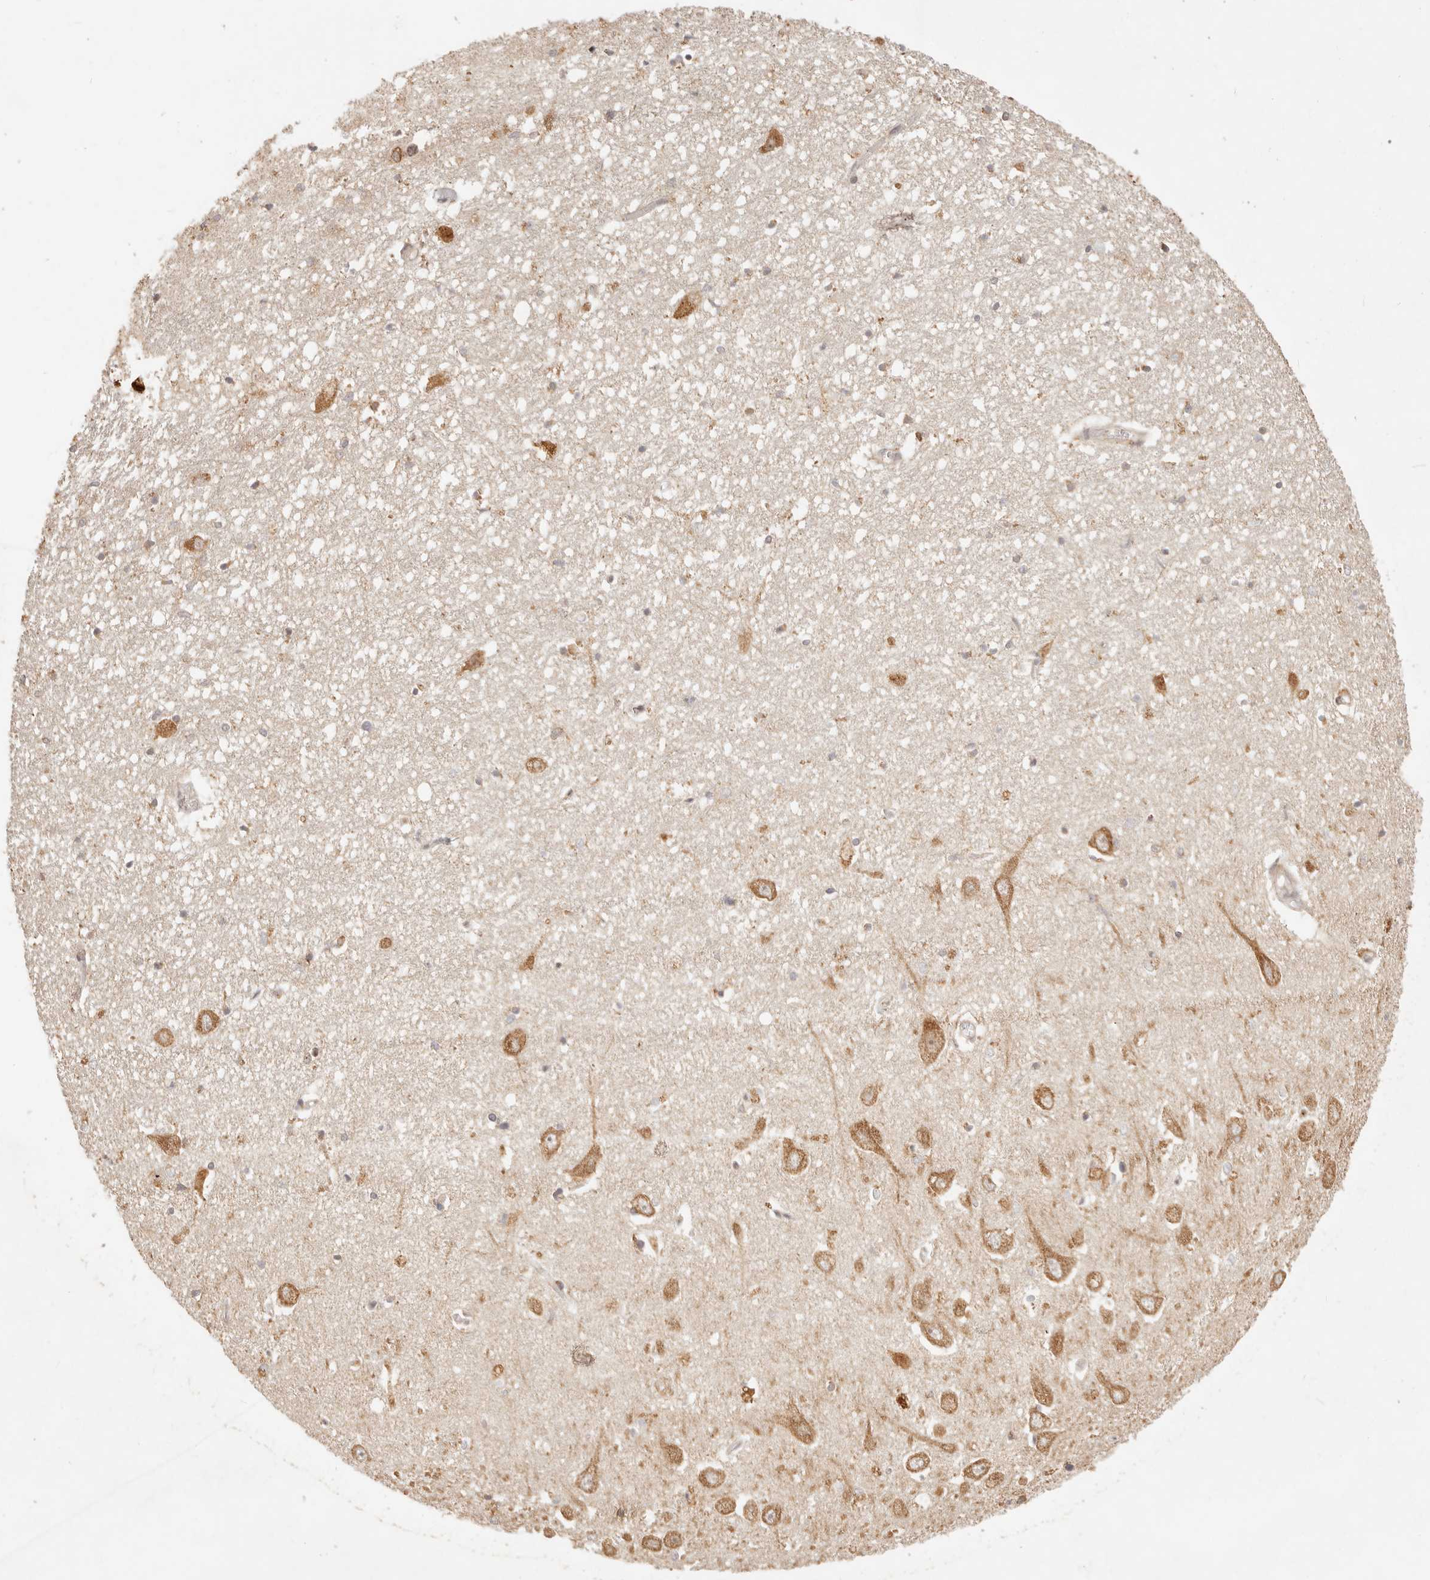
{"staining": {"intensity": "weak", "quantity": "<25%", "location": "cytoplasmic/membranous"}, "tissue": "hippocampus", "cell_type": "Glial cells", "image_type": "normal", "snomed": [{"axis": "morphology", "description": "Normal tissue, NOS"}, {"axis": "topography", "description": "Hippocampus"}], "caption": "High power microscopy histopathology image of an immunohistochemistry micrograph of unremarkable hippocampus, revealing no significant positivity in glial cells. Nuclei are stained in blue.", "gene": "TIMM17A", "patient": {"sex": "female", "age": 64}}